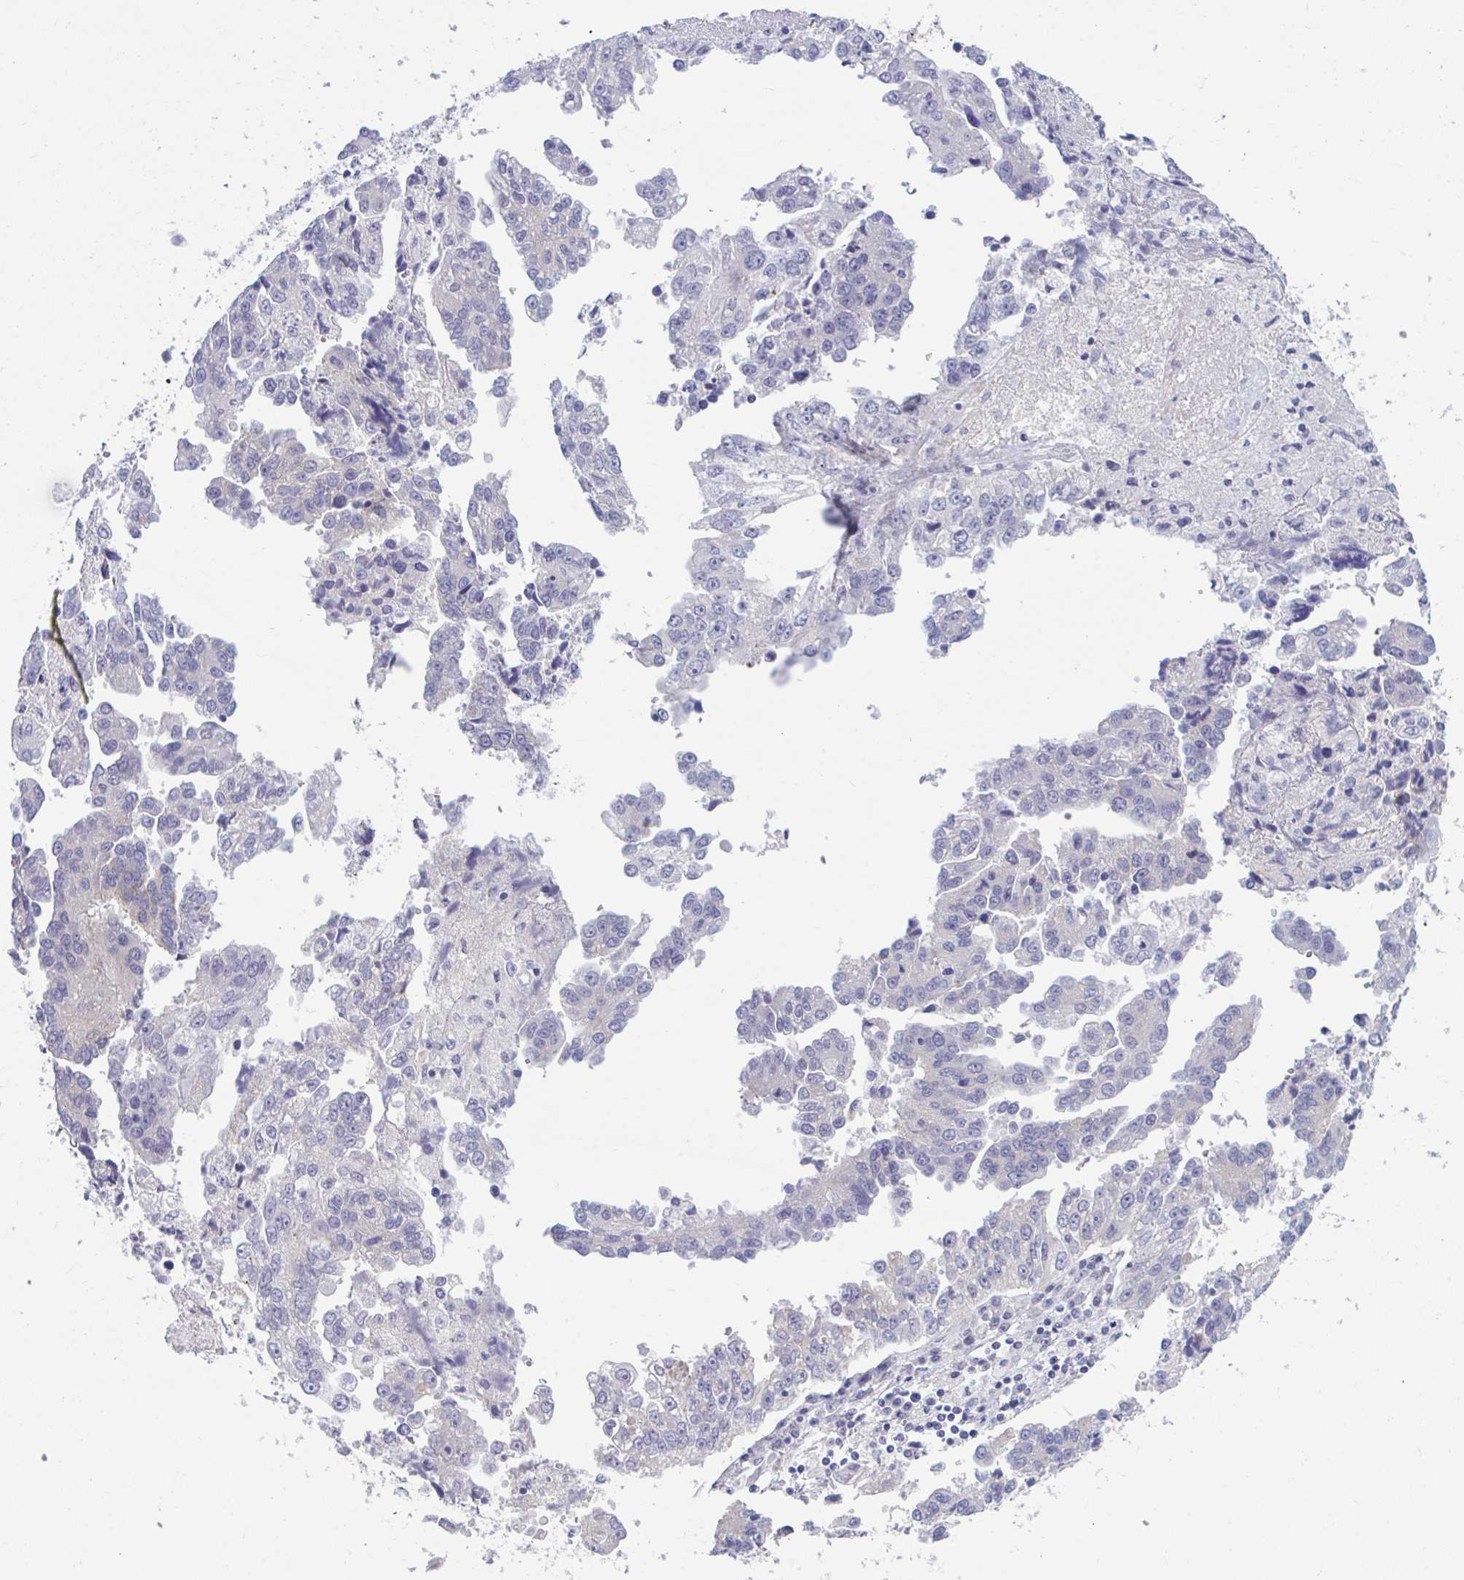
{"staining": {"intensity": "negative", "quantity": "none", "location": "none"}, "tissue": "ovarian cancer", "cell_type": "Tumor cells", "image_type": "cancer", "snomed": [{"axis": "morphology", "description": "Cystadenocarcinoma, serous, NOS"}, {"axis": "topography", "description": "Ovary"}], "caption": "Human ovarian cancer (serous cystadenocarcinoma) stained for a protein using immunohistochemistry exhibits no expression in tumor cells.", "gene": "MED9", "patient": {"sex": "female", "age": 75}}